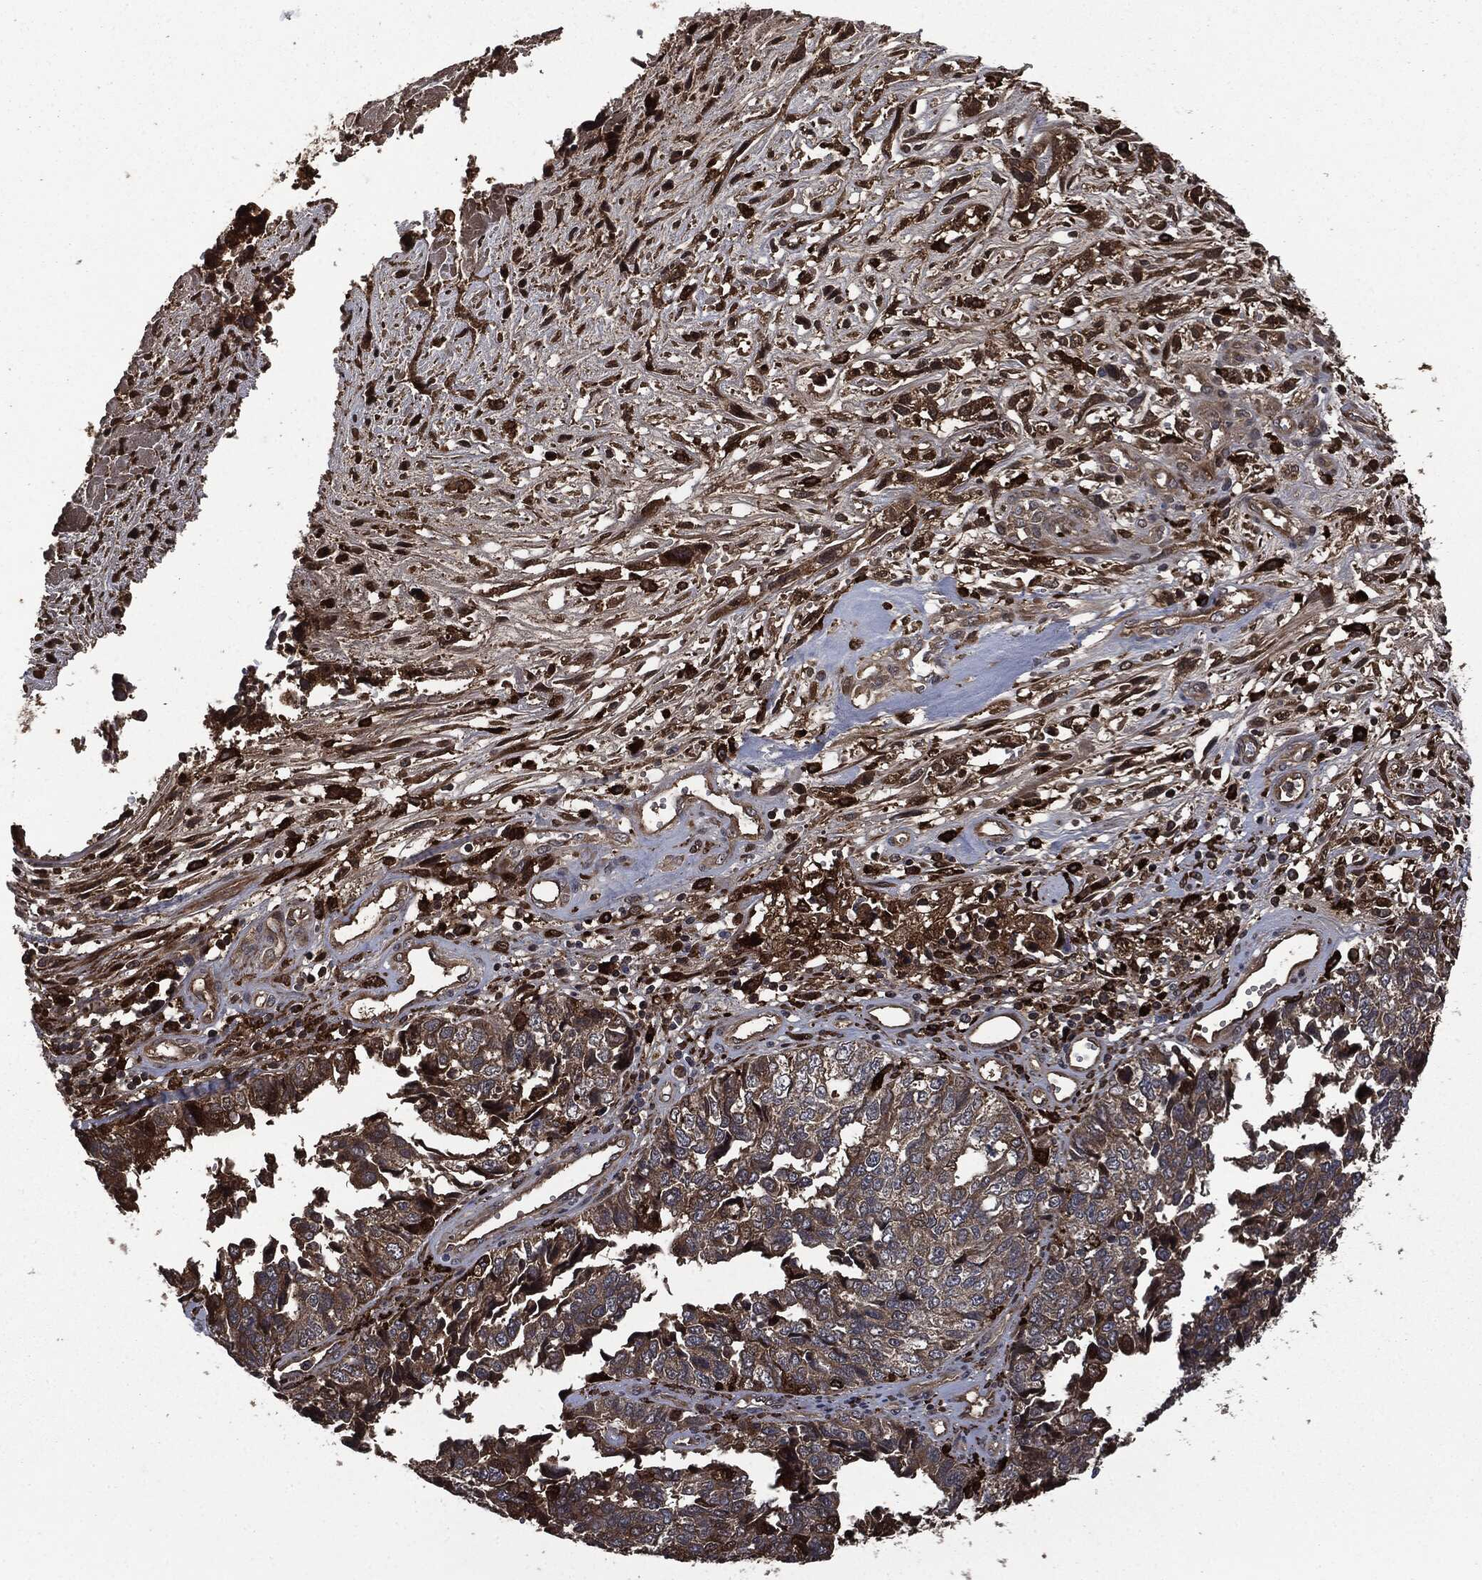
{"staining": {"intensity": "moderate", "quantity": "<25%", "location": "cytoplasmic/membranous"}, "tissue": "cervical cancer", "cell_type": "Tumor cells", "image_type": "cancer", "snomed": [{"axis": "morphology", "description": "Squamous cell carcinoma, NOS"}, {"axis": "topography", "description": "Cervix"}], "caption": "The image reveals staining of cervical squamous cell carcinoma, revealing moderate cytoplasmic/membranous protein staining (brown color) within tumor cells.", "gene": "CRABP2", "patient": {"sex": "female", "age": 63}}